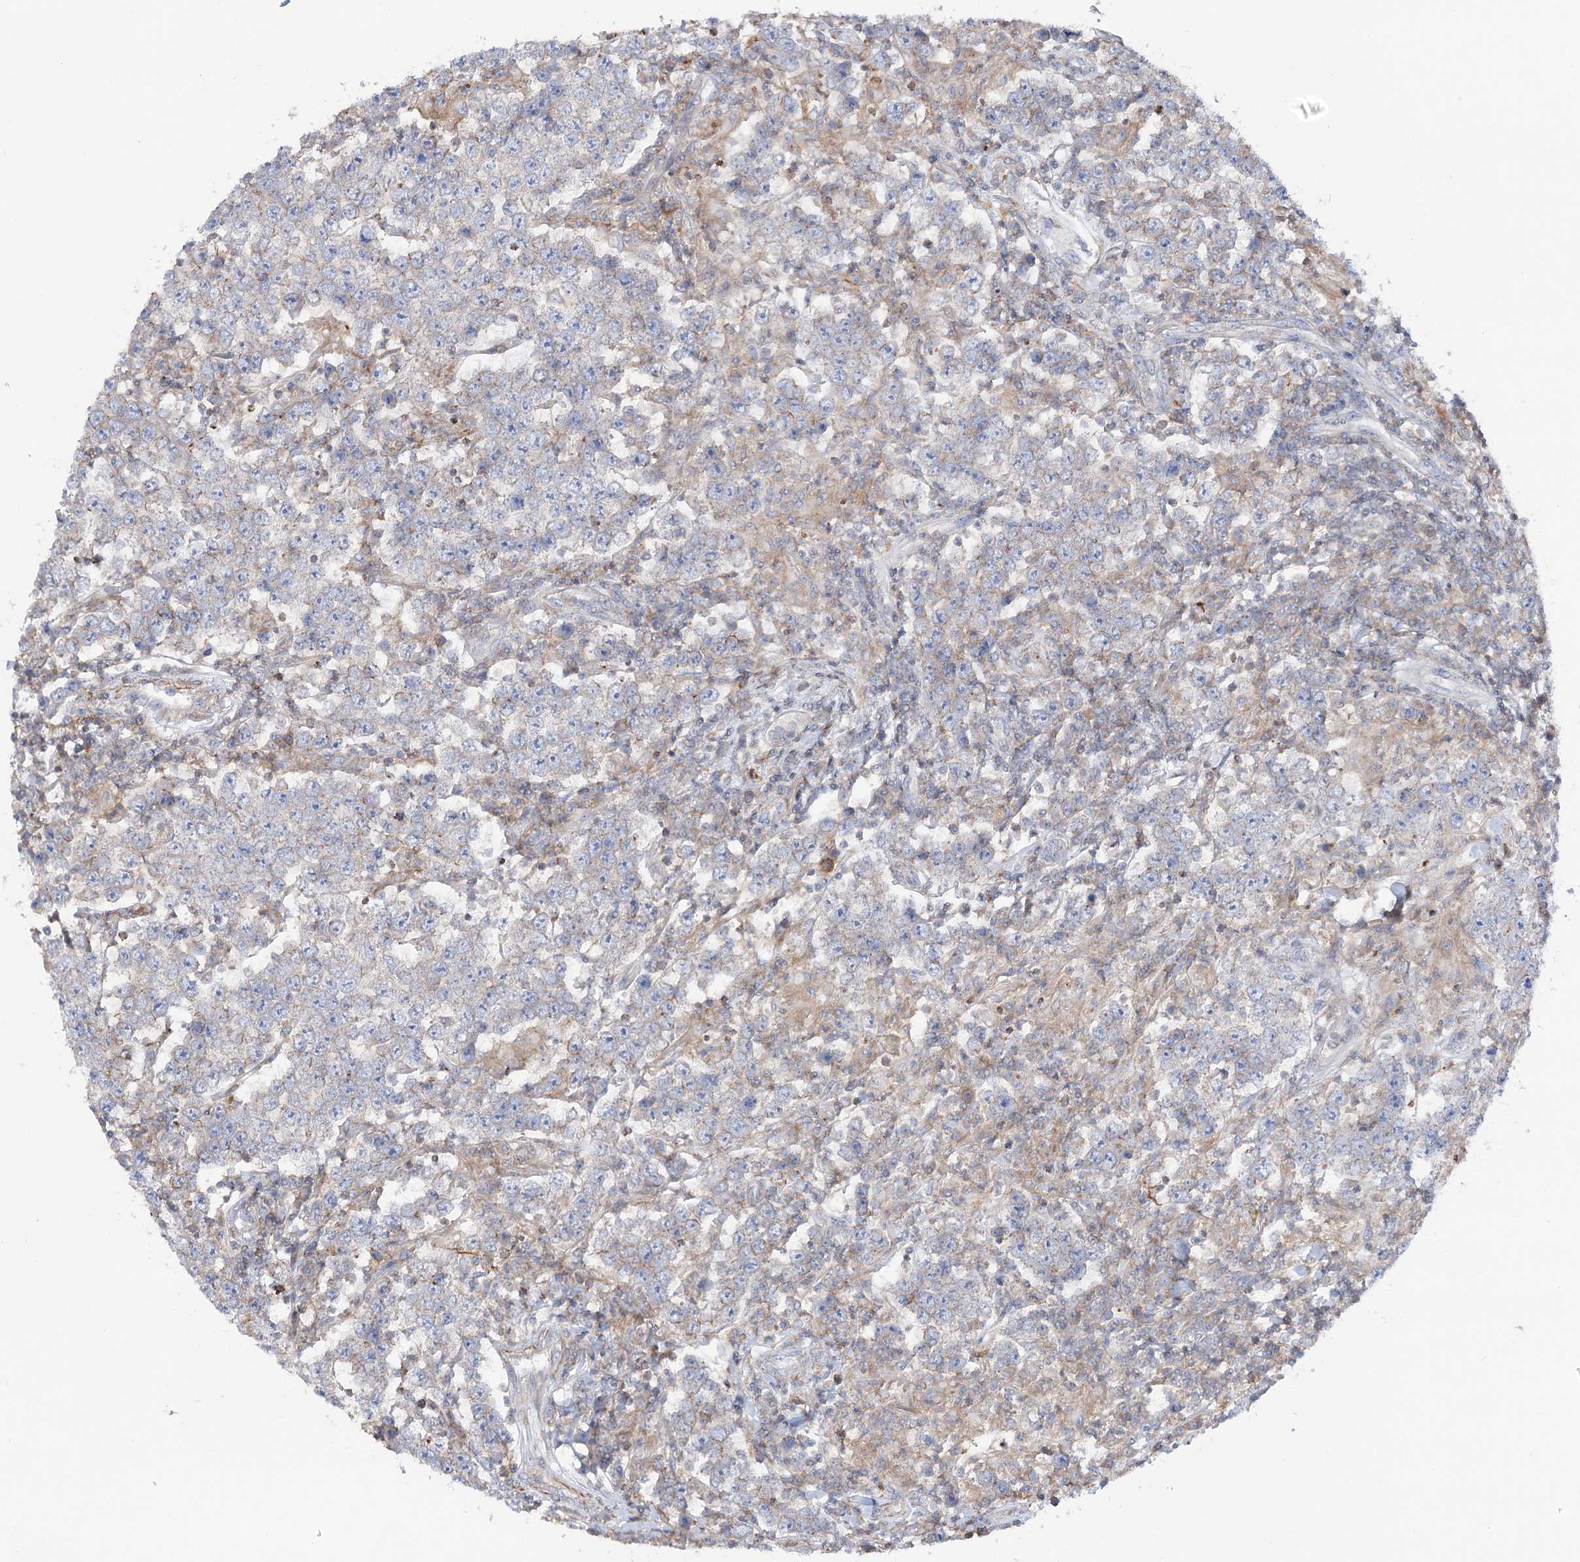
{"staining": {"intensity": "negative", "quantity": "none", "location": "none"}, "tissue": "testis cancer", "cell_type": "Tumor cells", "image_type": "cancer", "snomed": [{"axis": "morphology", "description": "Normal tissue, NOS"}, {"axis": "morphology", "description": "Urothelial carcinoma, High grade"}, {"axis": "morphology", "description": "Seminoma, NOS"}, {"axis": "morphology", "description": "Carcinoma, Embryonal, NOS"}, {"axis": "topography", "description": "Urinary bladder"}, {"axis": "topography", "description": "Testis"}], "caption": "Photomicrograph shows no significant protein positivity in tumor cells of testis cancer (seminoma). The staining was performed using DAB to visualize the protein expression in brown, while the nuclei were stained in blue with hematoxylin (Magnification: 20x).", "gene": "LARP1B", "patient": {"sex": "male", "age": 41}}